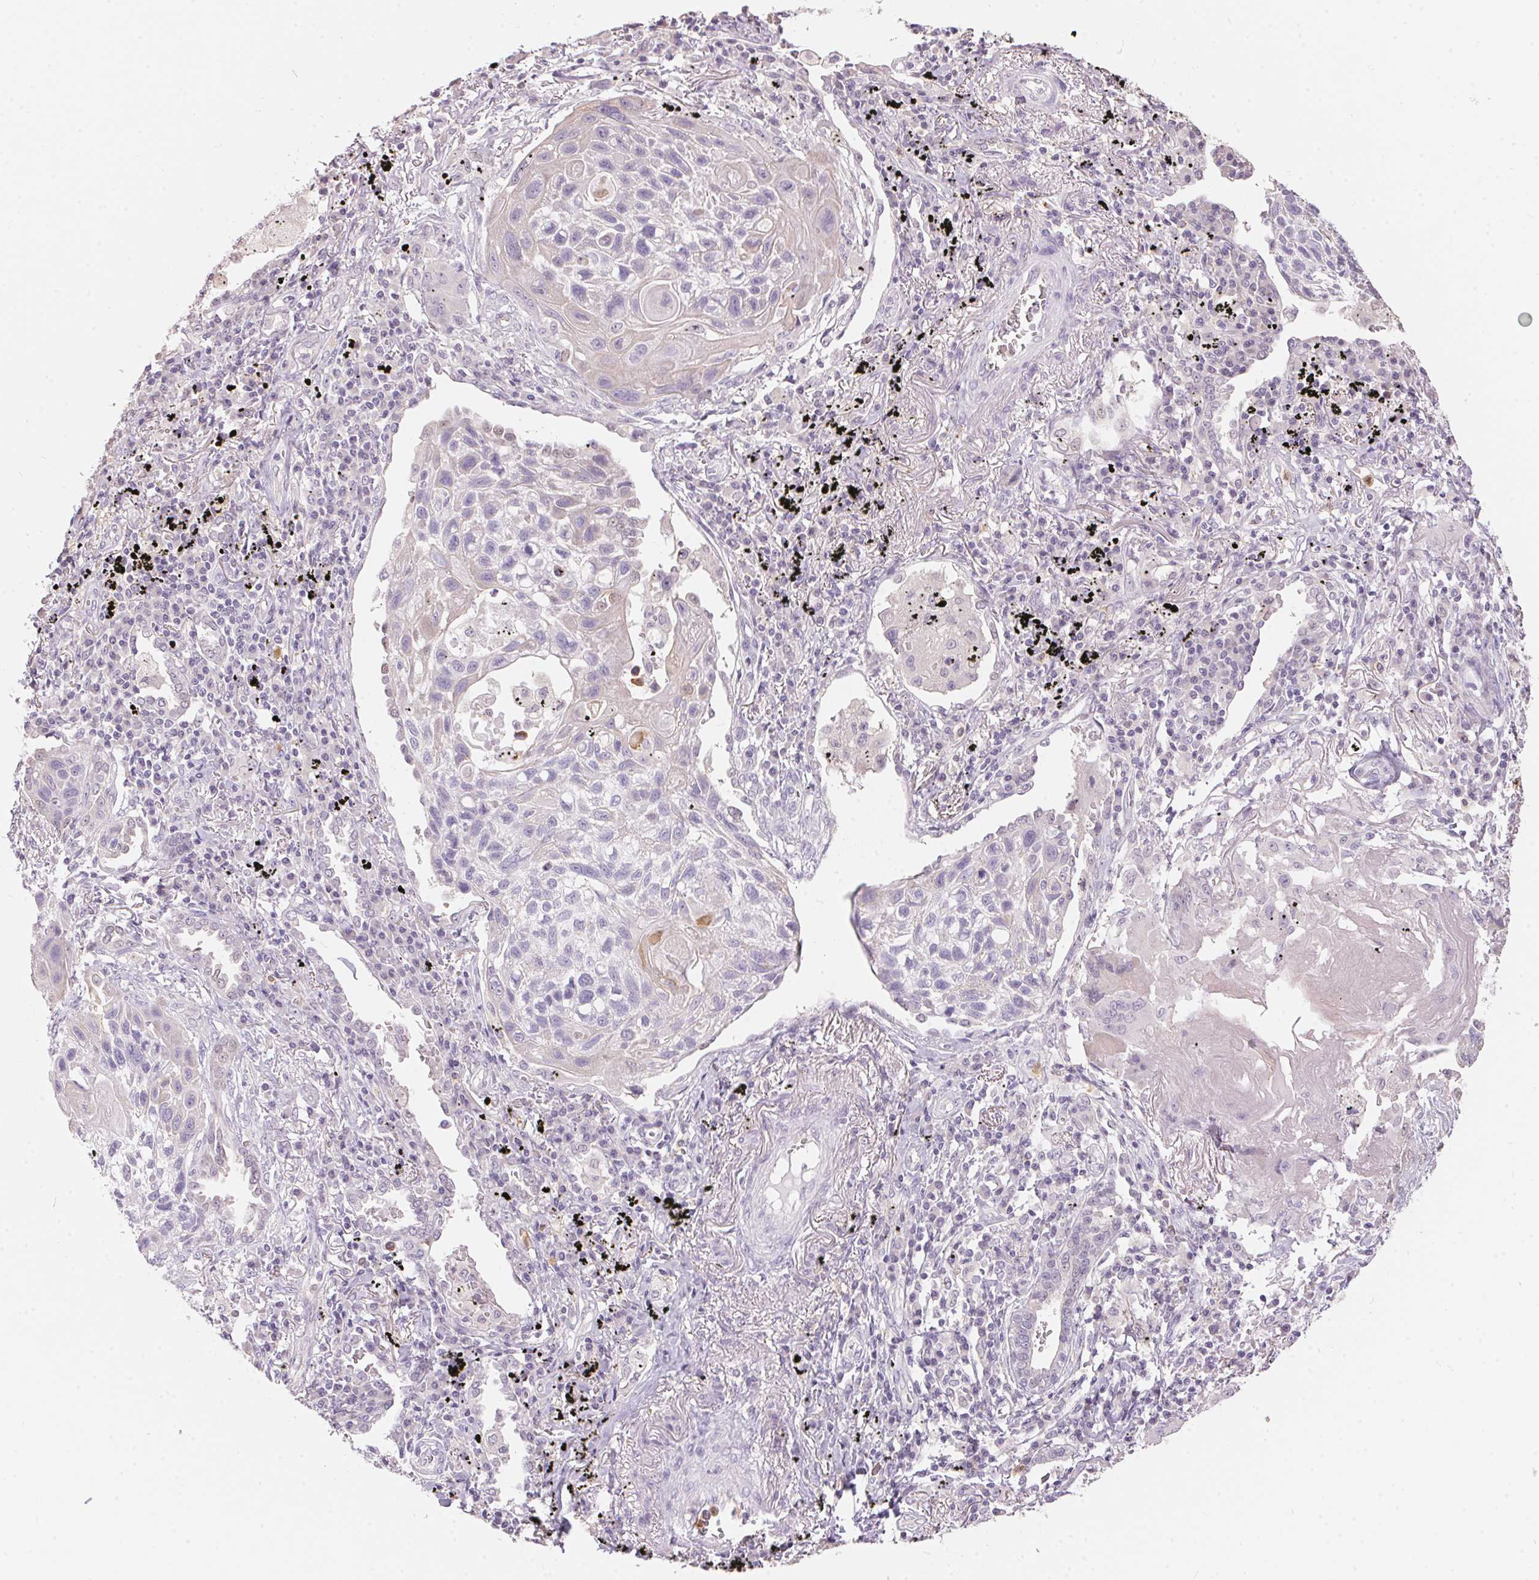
{"staining": {"intensity": "negative", "quantity": "none", "location": "none"}, "tissue": "lung cancer", "cell_type": "Tumor cells", "image_type": "cancer", "snomed": [{"axis": "morphology", "description": "Squamous cell carcinoma, NOS"}, {"axis": "topography", "description": "Lung"}], "caption": "High power microscopy histopathology image of an IHC histopathology image of lung squamous cell carcinoma, revealing no significant positivity in tumor cells.", "gene": "SERPINB1", "patient": {"sex": "male", "age": 78}}